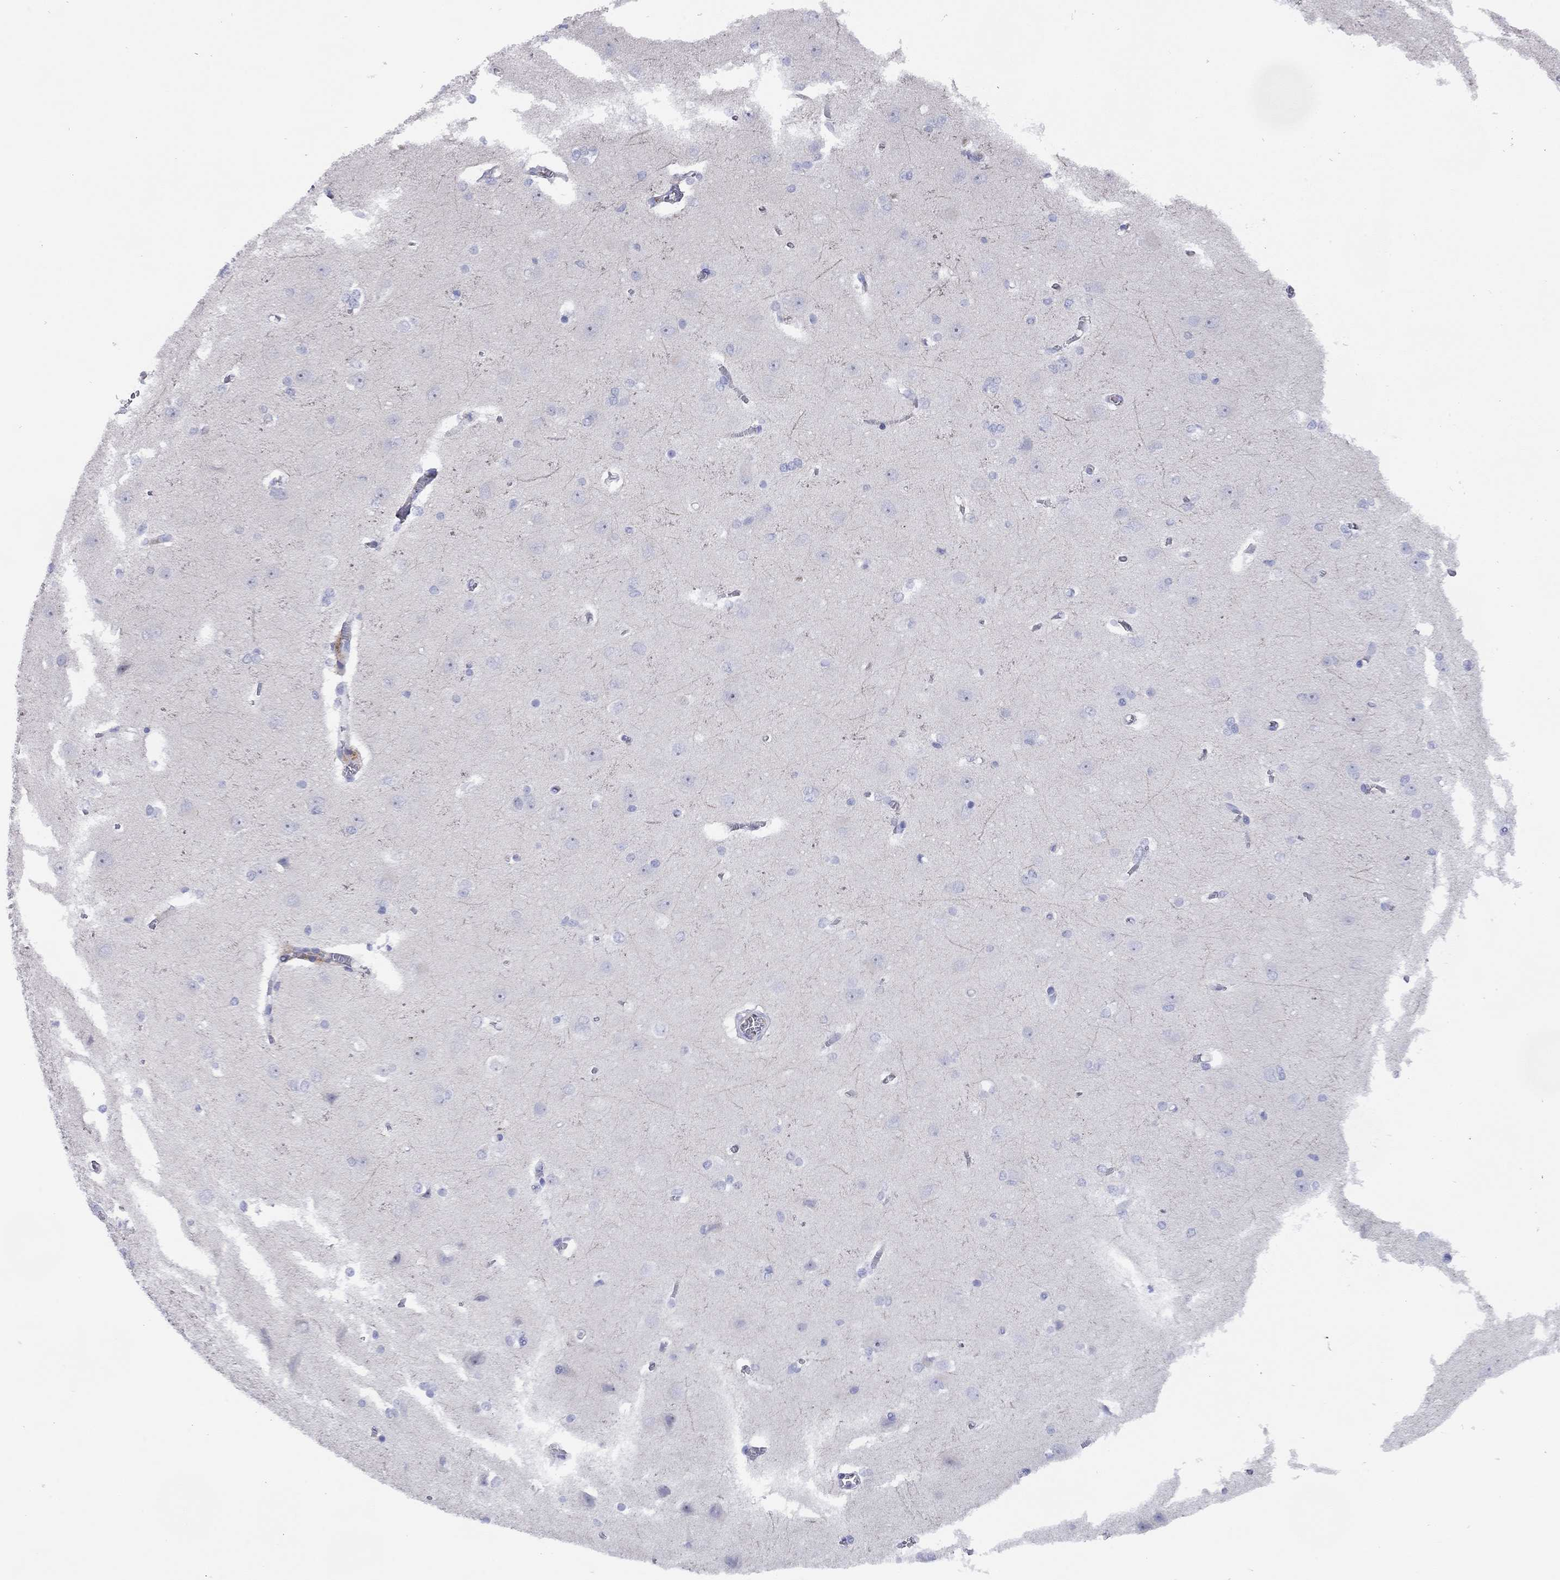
{"staining": {"intensity": "negative", "quantity": "none", "location": "none"}, "tissue": "cerebral cortex", "cell_type": "Endothelial cells", "image_type": "normal", "snomed": [{"axis": "morphology", "description": "Normal tissue, NOS"}, {"axis": "topography", "description": "Cerebral cortex"}], "caption": "Micrograph shows no protein expression in endothelial cells of unremarkable cerebral cortex.", "gene": "CMYA5", "patient": {"sex": "male", "age": 37}}